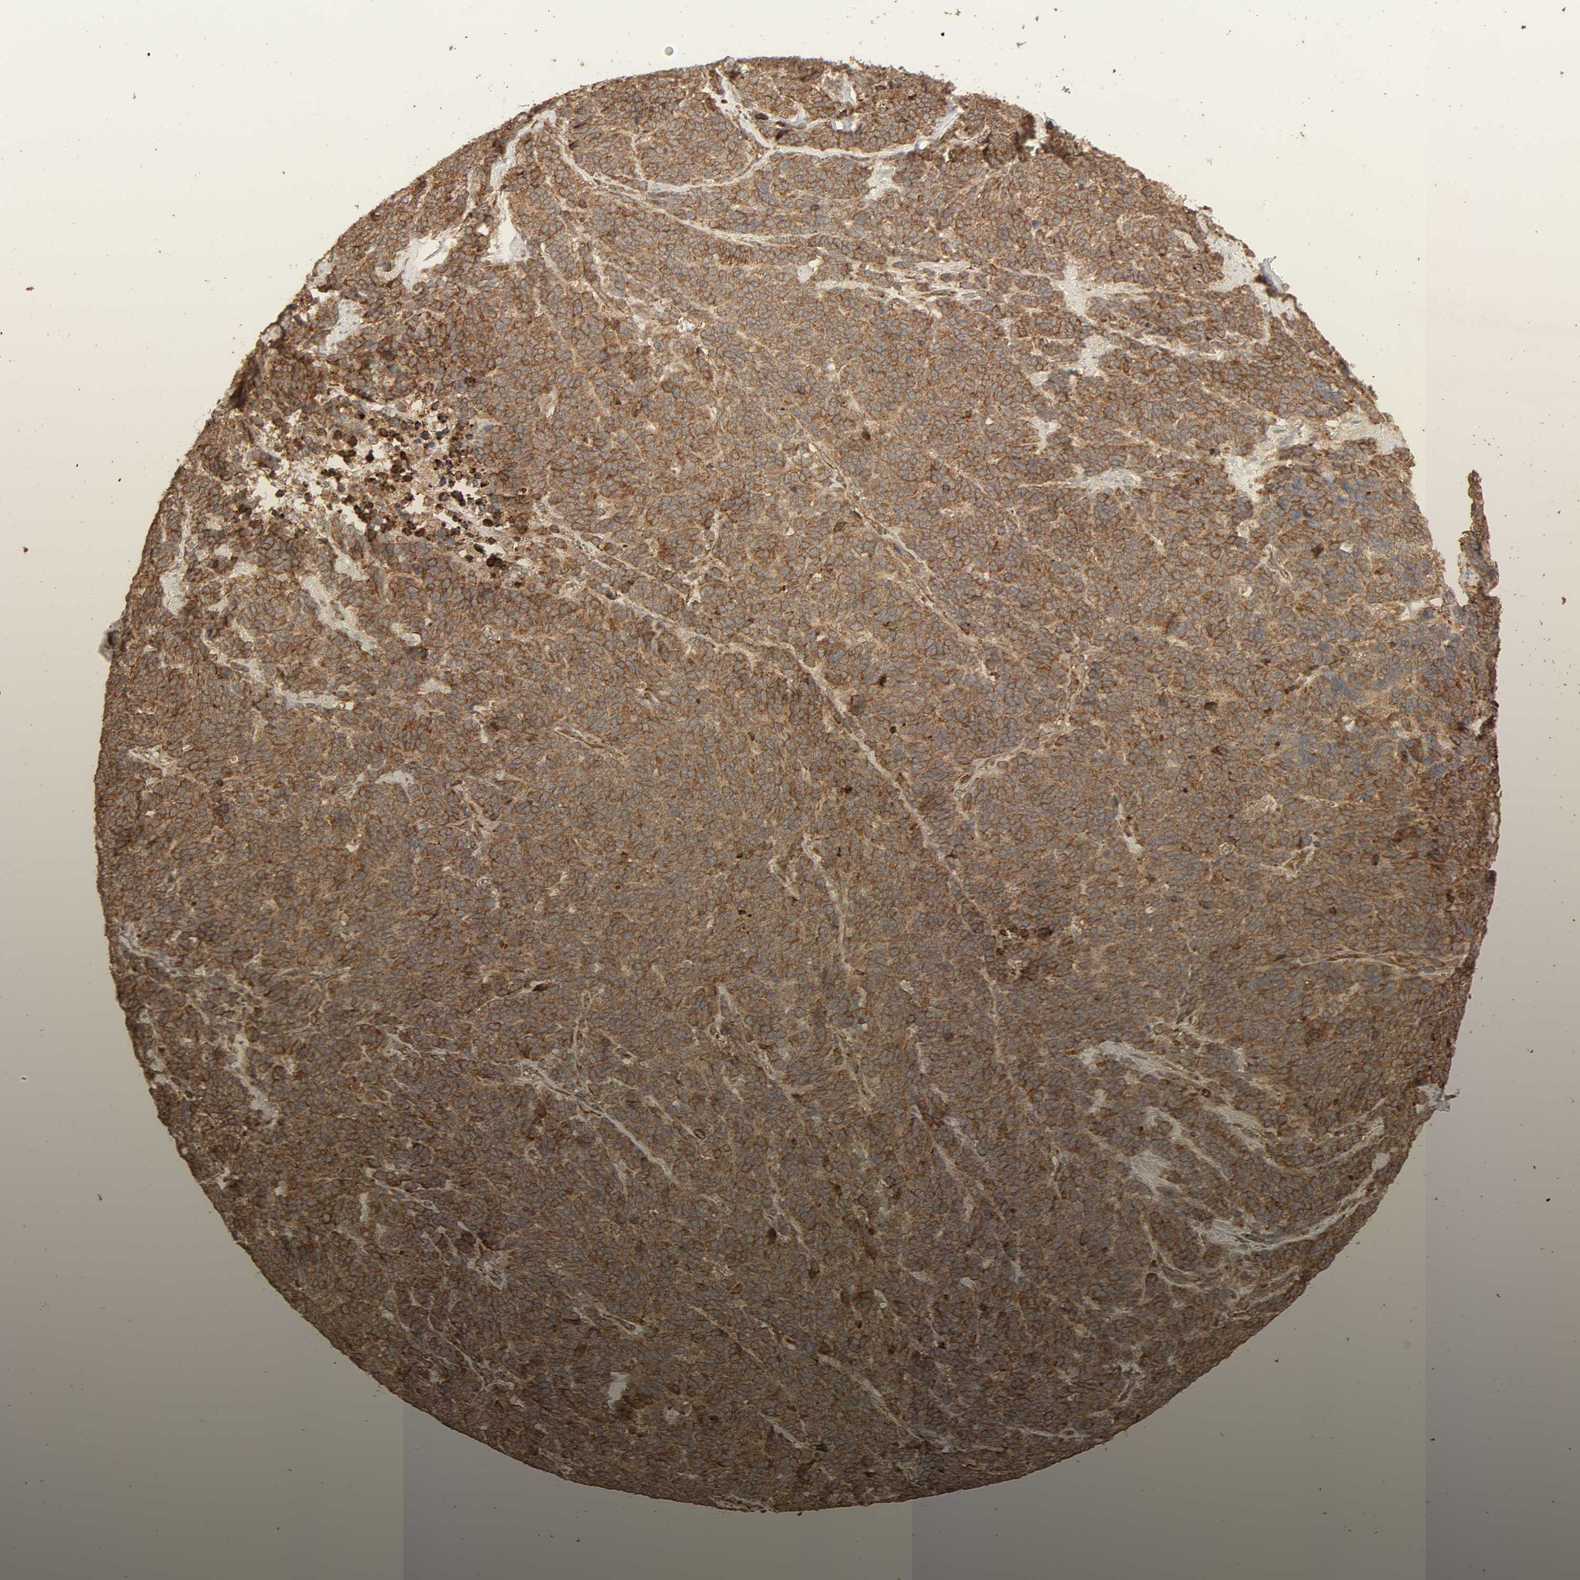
{"staining": {"intensity": "moderate", "quantity": "25%-75%", "location": "cytoplasmic/membranous"}, "tissue": "lung cancer", "cell_type": "Tumor cells", "image_type": "cancer", "snomed": [{"axis": "morphology", "description": "Neoplasm, malignant, NOS"}, {"axis": "topography", "description": "Lung"}], "caption": "Immunohistochemical staining of human lung cancer (neoplasm (malignant)) exhibits medium levels of moderate cytoplasmic/membranous expression in about 25%-75% of tumor cells. (Stains: DAB (3,3'-diaminobenzidine) in brown, nuclei in blue, Microscopy: brightfield microscopy at high magnification).", "gene": "RPS6KA6", "patient": {"sex": "female", "age": 58}}